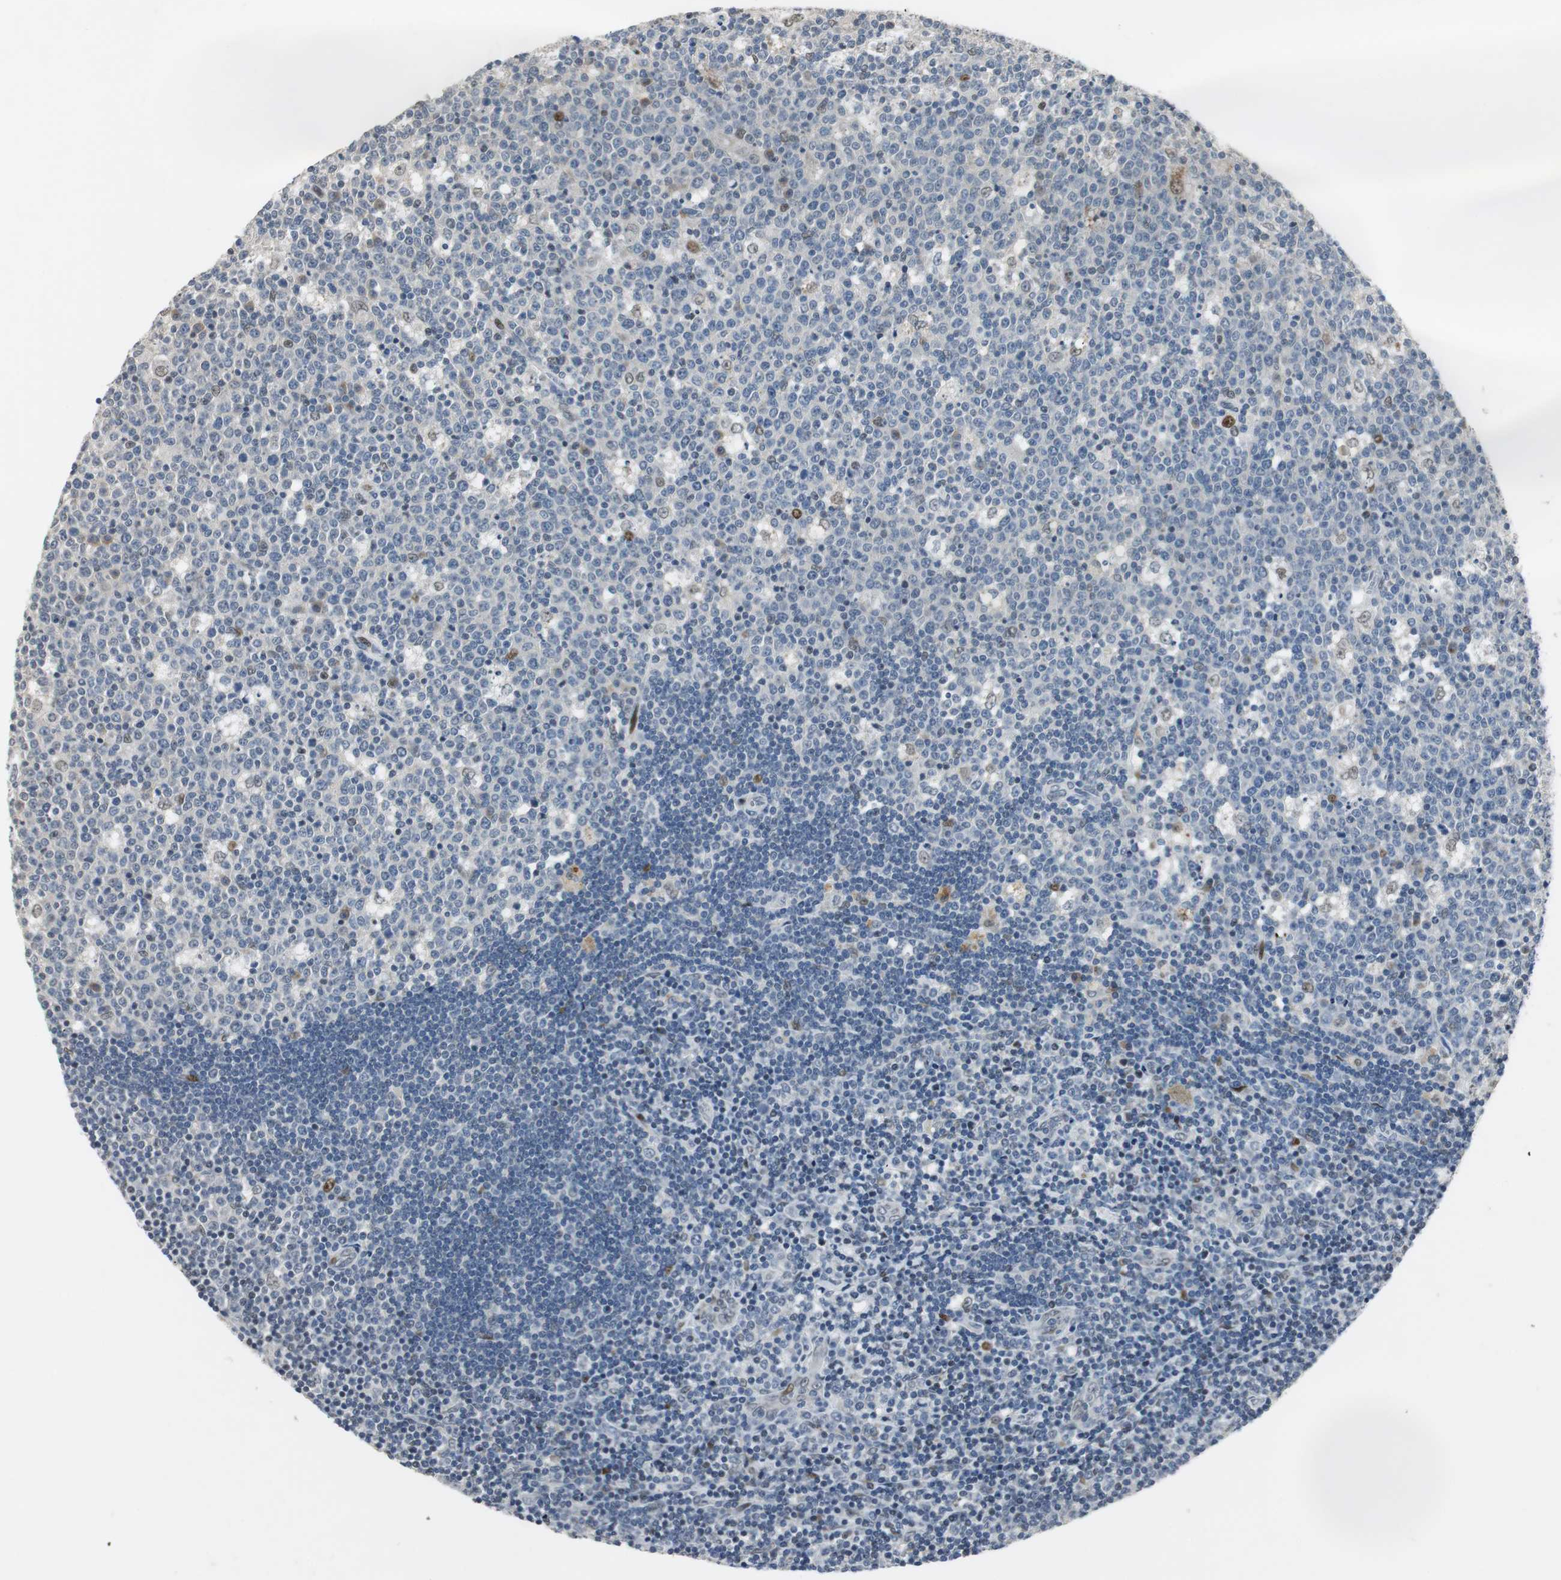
{"staining": {"intensity": "moderate", "quantity": "<25%", "location": "nuclear"}, "tissue": "lymph node", "cell_type": "Germinal center cells", "image_type": "normal", "snomed": [{"axis": "morphology", "description": "Normal tissue, NOS"}, {"axis": "topography", "description": "Lymph node"}, {"axis": "topography", "description": "Salivary gland"}], "caption": "Brown immunohistochemical staining in benign lymph node shows moderate nuclear staining in approximately <25% of germinal center cells. (DAB IHC with brightfield microscopy, high magnification).", "gene": "AJUBA", "patient": {"sex": "male", "age": 8}}